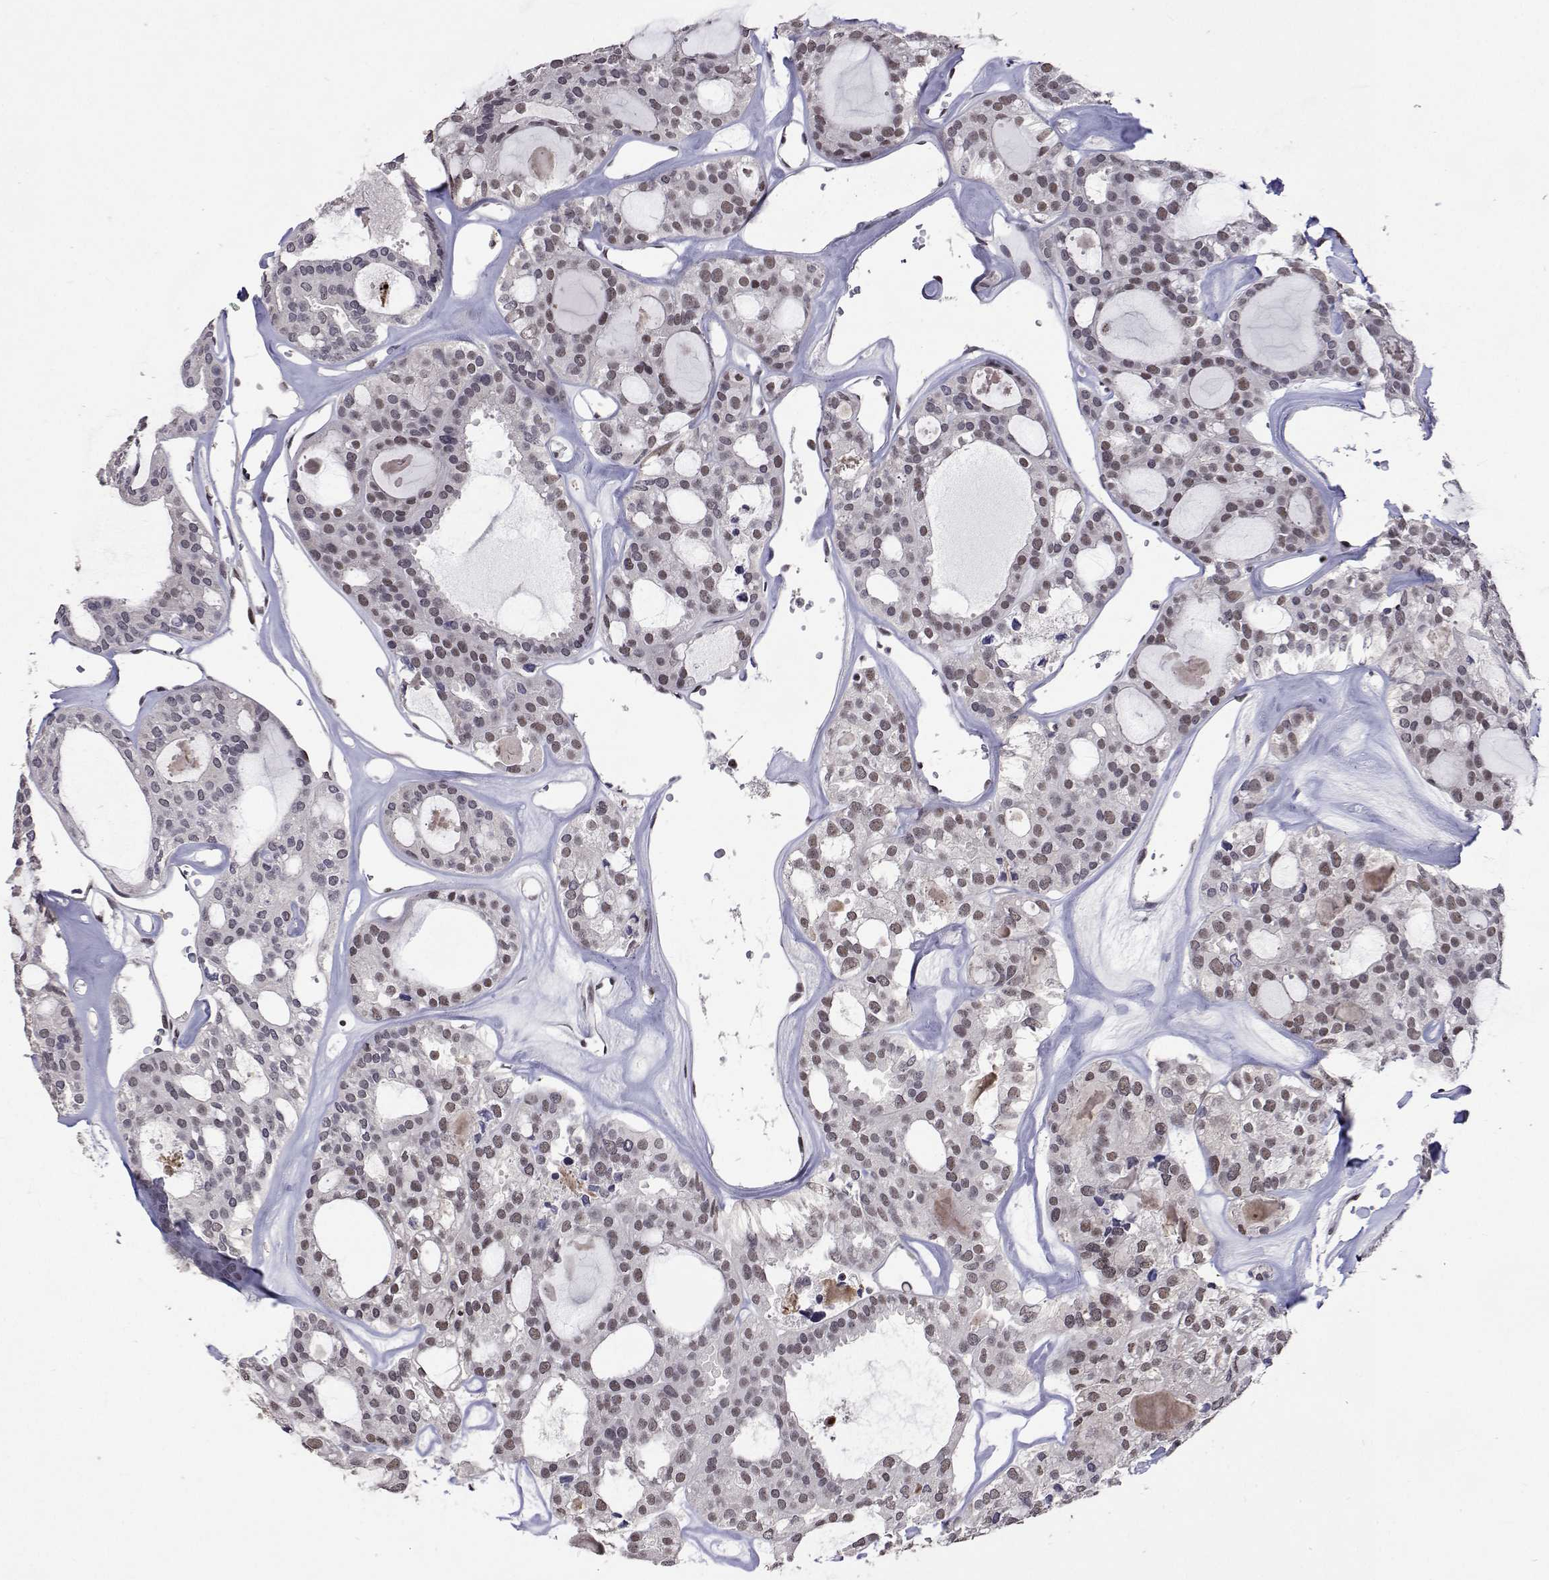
{"staining": {"intensity": "weak", "quantity": "25%-75%", "location": "nuclear"}, "tissue": "thyroid cancer", "cell_type": "Tumor cells", "image_type": "cancer", "snomed": [{"axis": "morphology", "description": "Follicular adenoma carcinoma, NOS"}, {"axis": "topography", "description": "Thyroid gland"}], "caption": "Thyroid cancer was stained to show a protein in brown. There is low levels of weak nuclear positivity in about 25%-75% of tumor cells.", "gene": "HNRNPA0", "patient": {"sex": "male", "age": 75}}